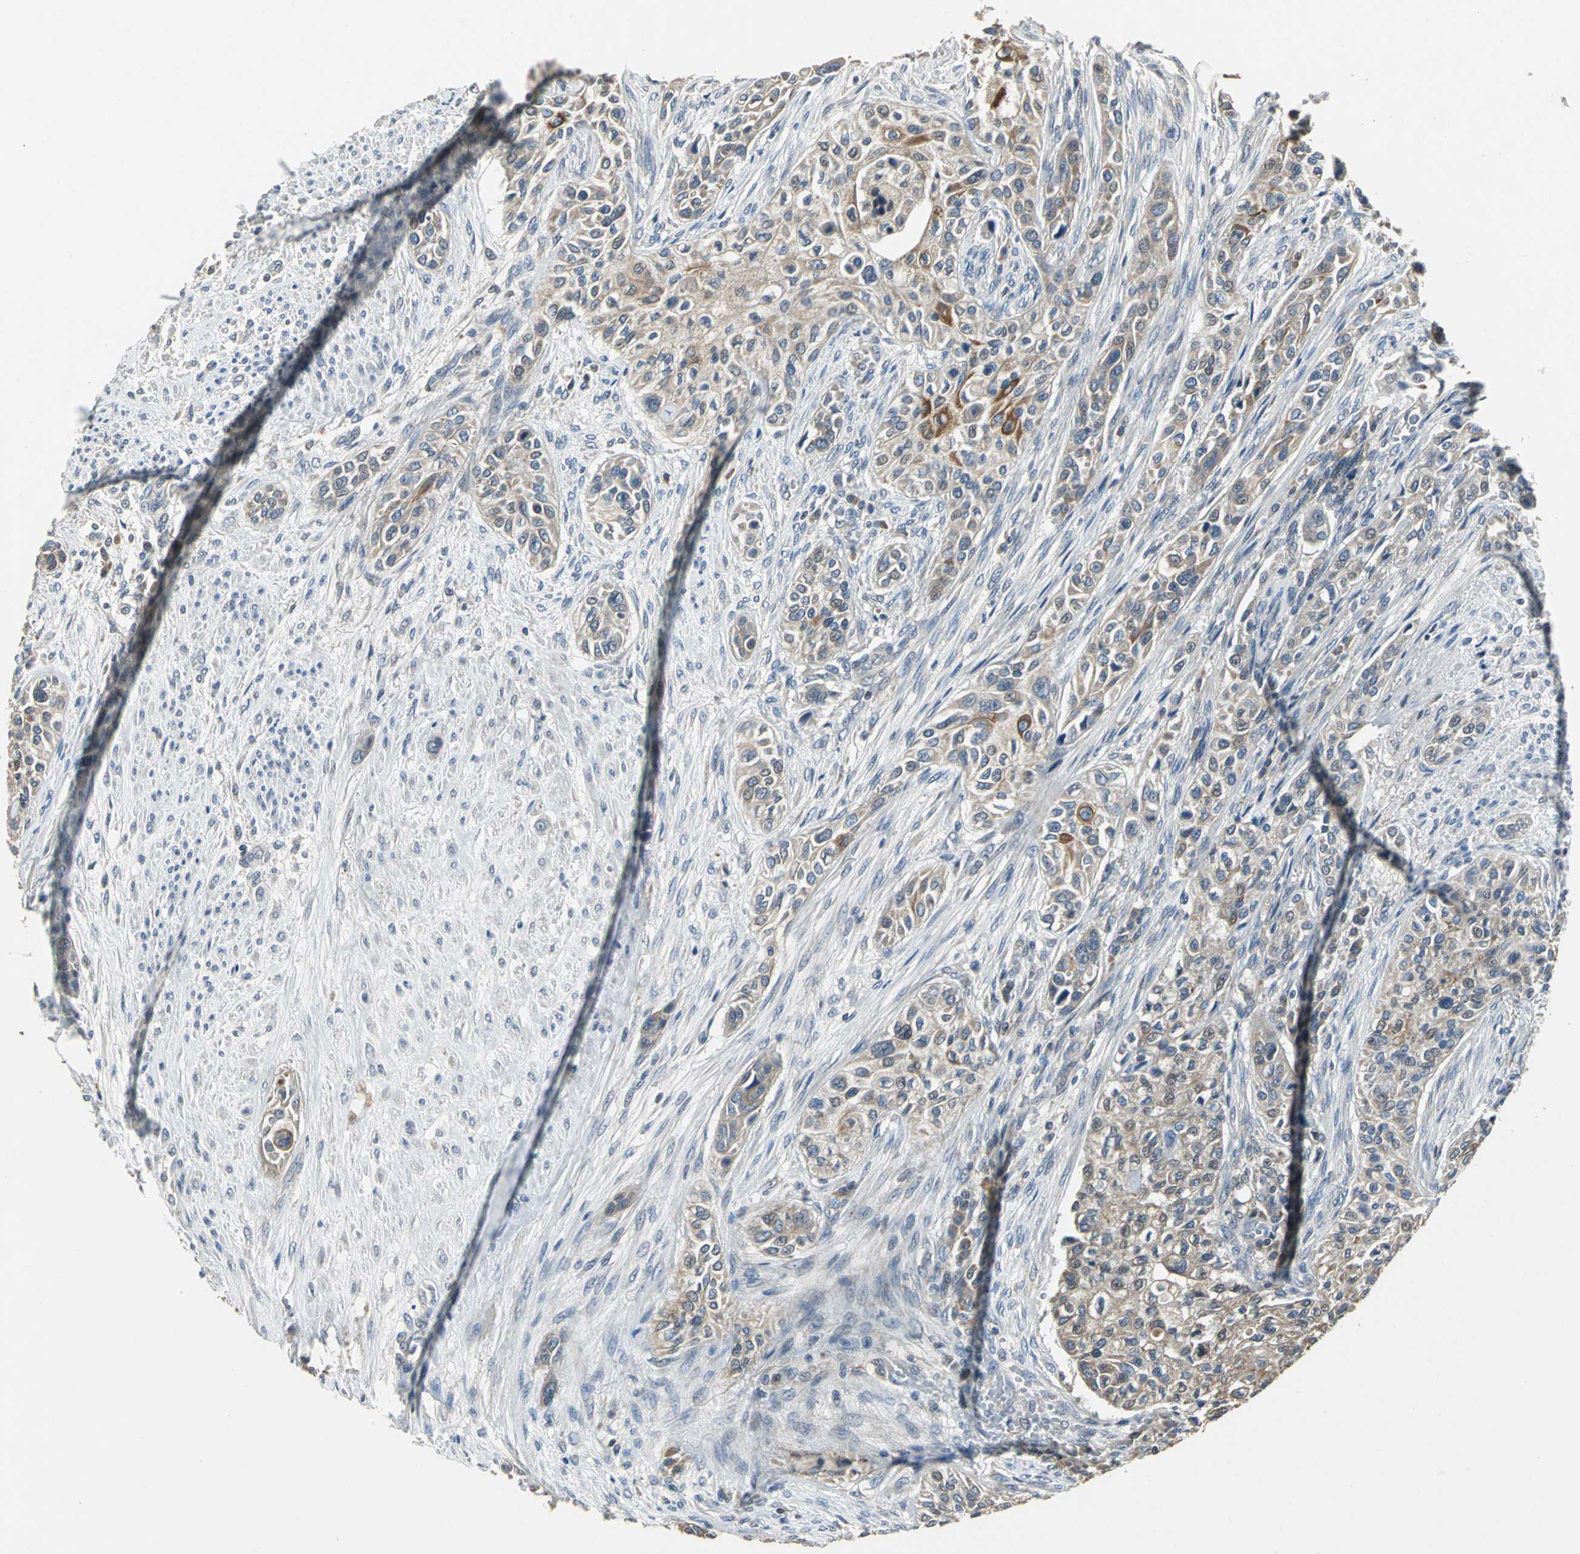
{"staining": {"intensity": "moderate", "quantity": ">75%", "location": "cytoplasmic/membranous"}, "tissue": "urothelial cancer", "cell_type": "Tumor cells", "image_type": "cancer", "snomed": [{"axis": "morphology", "description": "Urothelial carcinoma, High grade"}, {"axis": "topography", "description": "Urinary bladder"}], "caption": "A high-resolution micrograph shows IHC staining of high-grade urothelial carcinoma, which demonstrates moderate cytoplasmic/membranous positivity in approximately >75% of tumor cells.", "gene": "JADE3", "patient": {"sex": "male", "age": 74}}